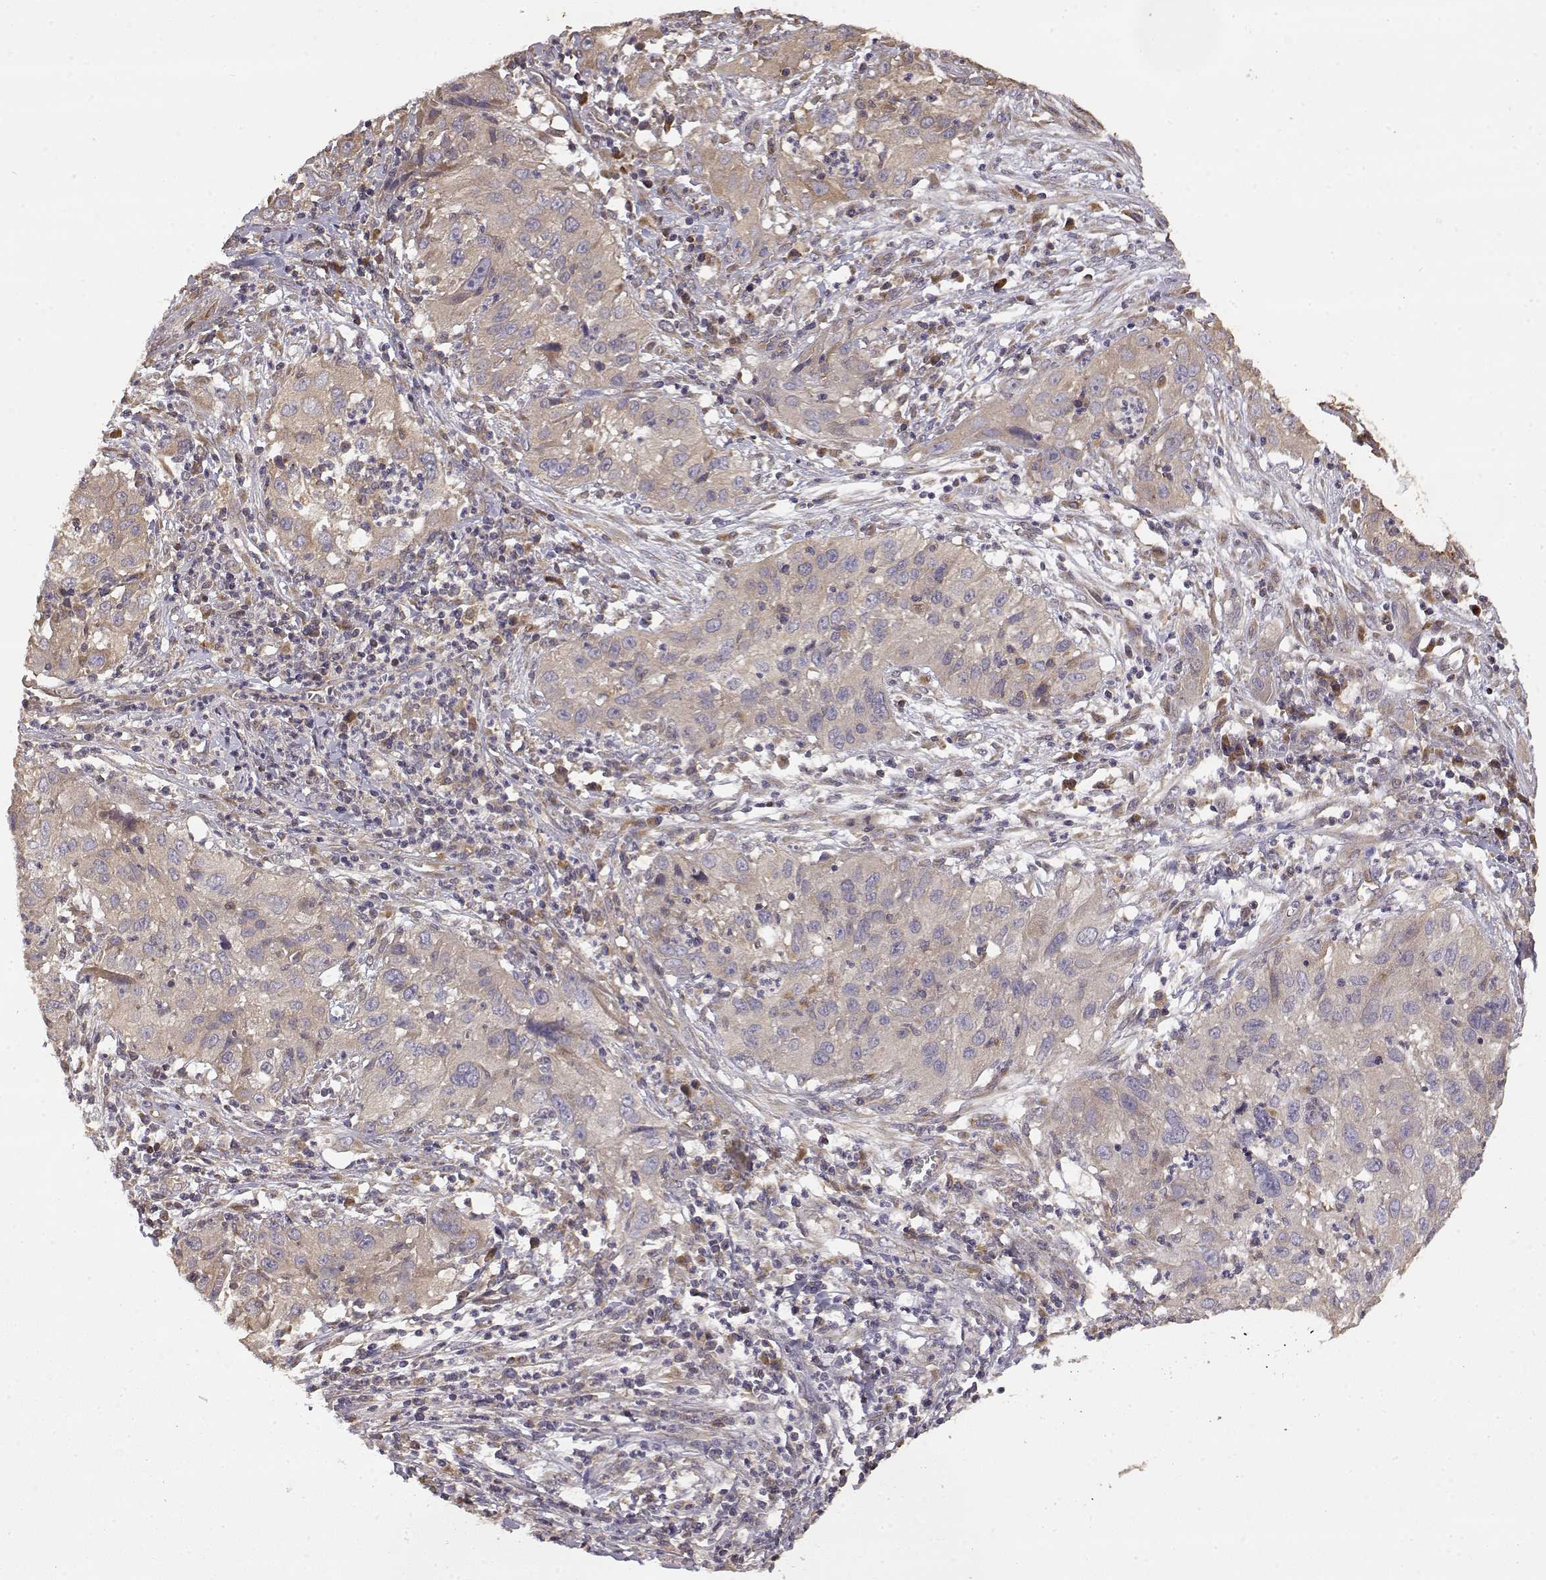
{"staining": {"intensity": "weak", "quantity": "25%-75%", "location": "cytoplasmic/membranous"}, "tissue": "cervical cancer", "cell_type": "Tumor cells", "image_type": "cancer", "snomed": [{"axis": "morphology", "description": "Squamous cell carcinoma, NOS"}, {"axis": "topography", "description": "Cervix"}], "caption": "This photomicrograph reveals cervical cancer stained with immunohistochemistry (IHC) to label a protein in brown. The cytoplasmic/membranous of tumor cells show weak positivity for the protein. Nuclei are counter-stained blue.", "gene": "CRIM1", "patient": {"sex": "female", "age": 32}}